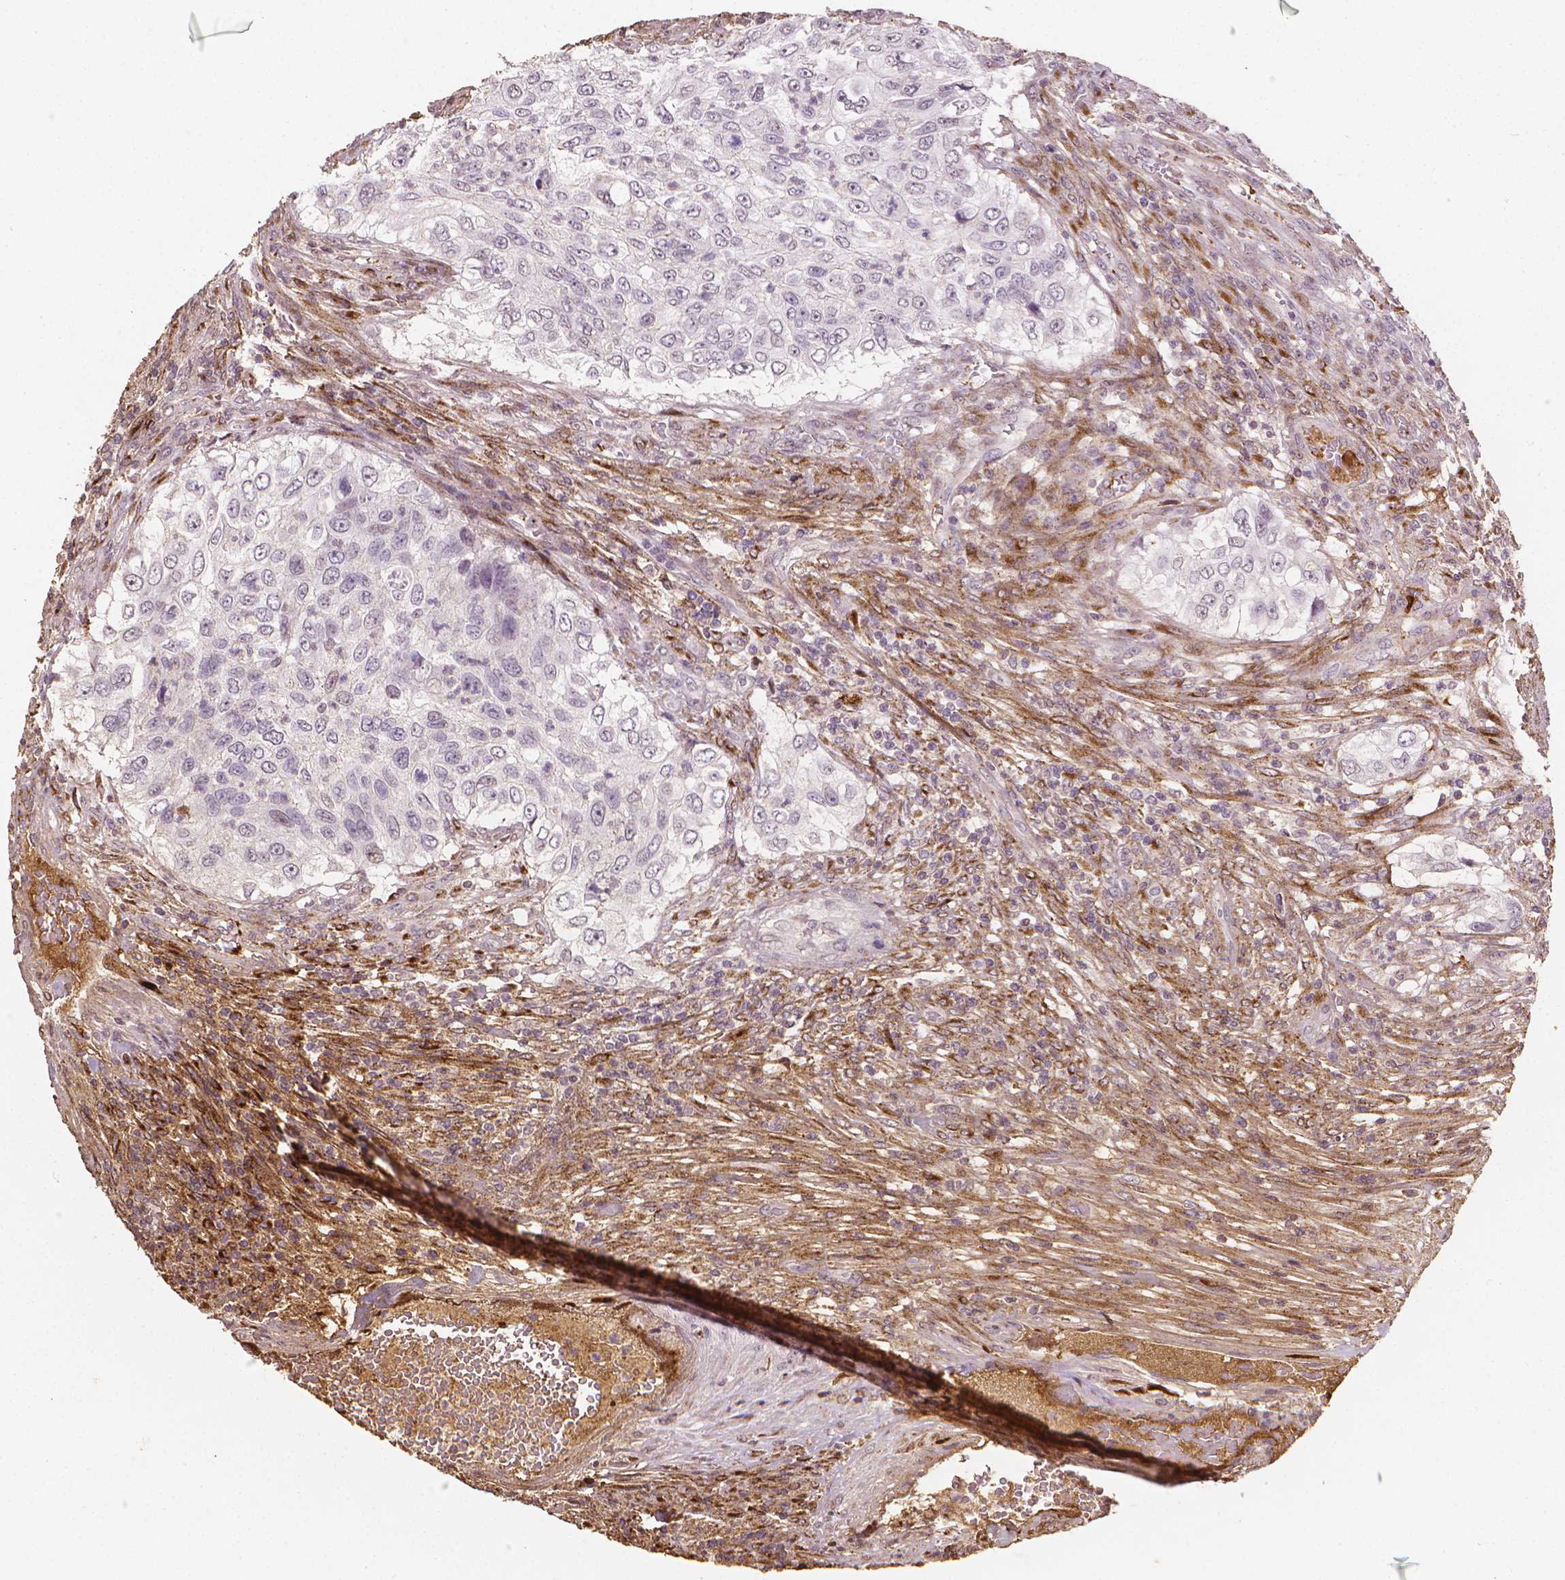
{"staining": {"intensity": "negative", "quantity": "none", "location": "none"}, "tissue": "urothelial cancer", "cell_type": "Tumor cells", "image_type": "cancer", "snomed": [{"axis": "morphology", "description": "Urothelial carcinoma, High grade"}, {"axis": "topography", "description": "Urinary bladder"}], "caption": "High power microscopy image of an immunohistochemistry (IHC) image of urothelial cancer, revealing no significant expression in tumor cells.", "gene": "DCN", "patient": {"sex": "female", "age": 60}}